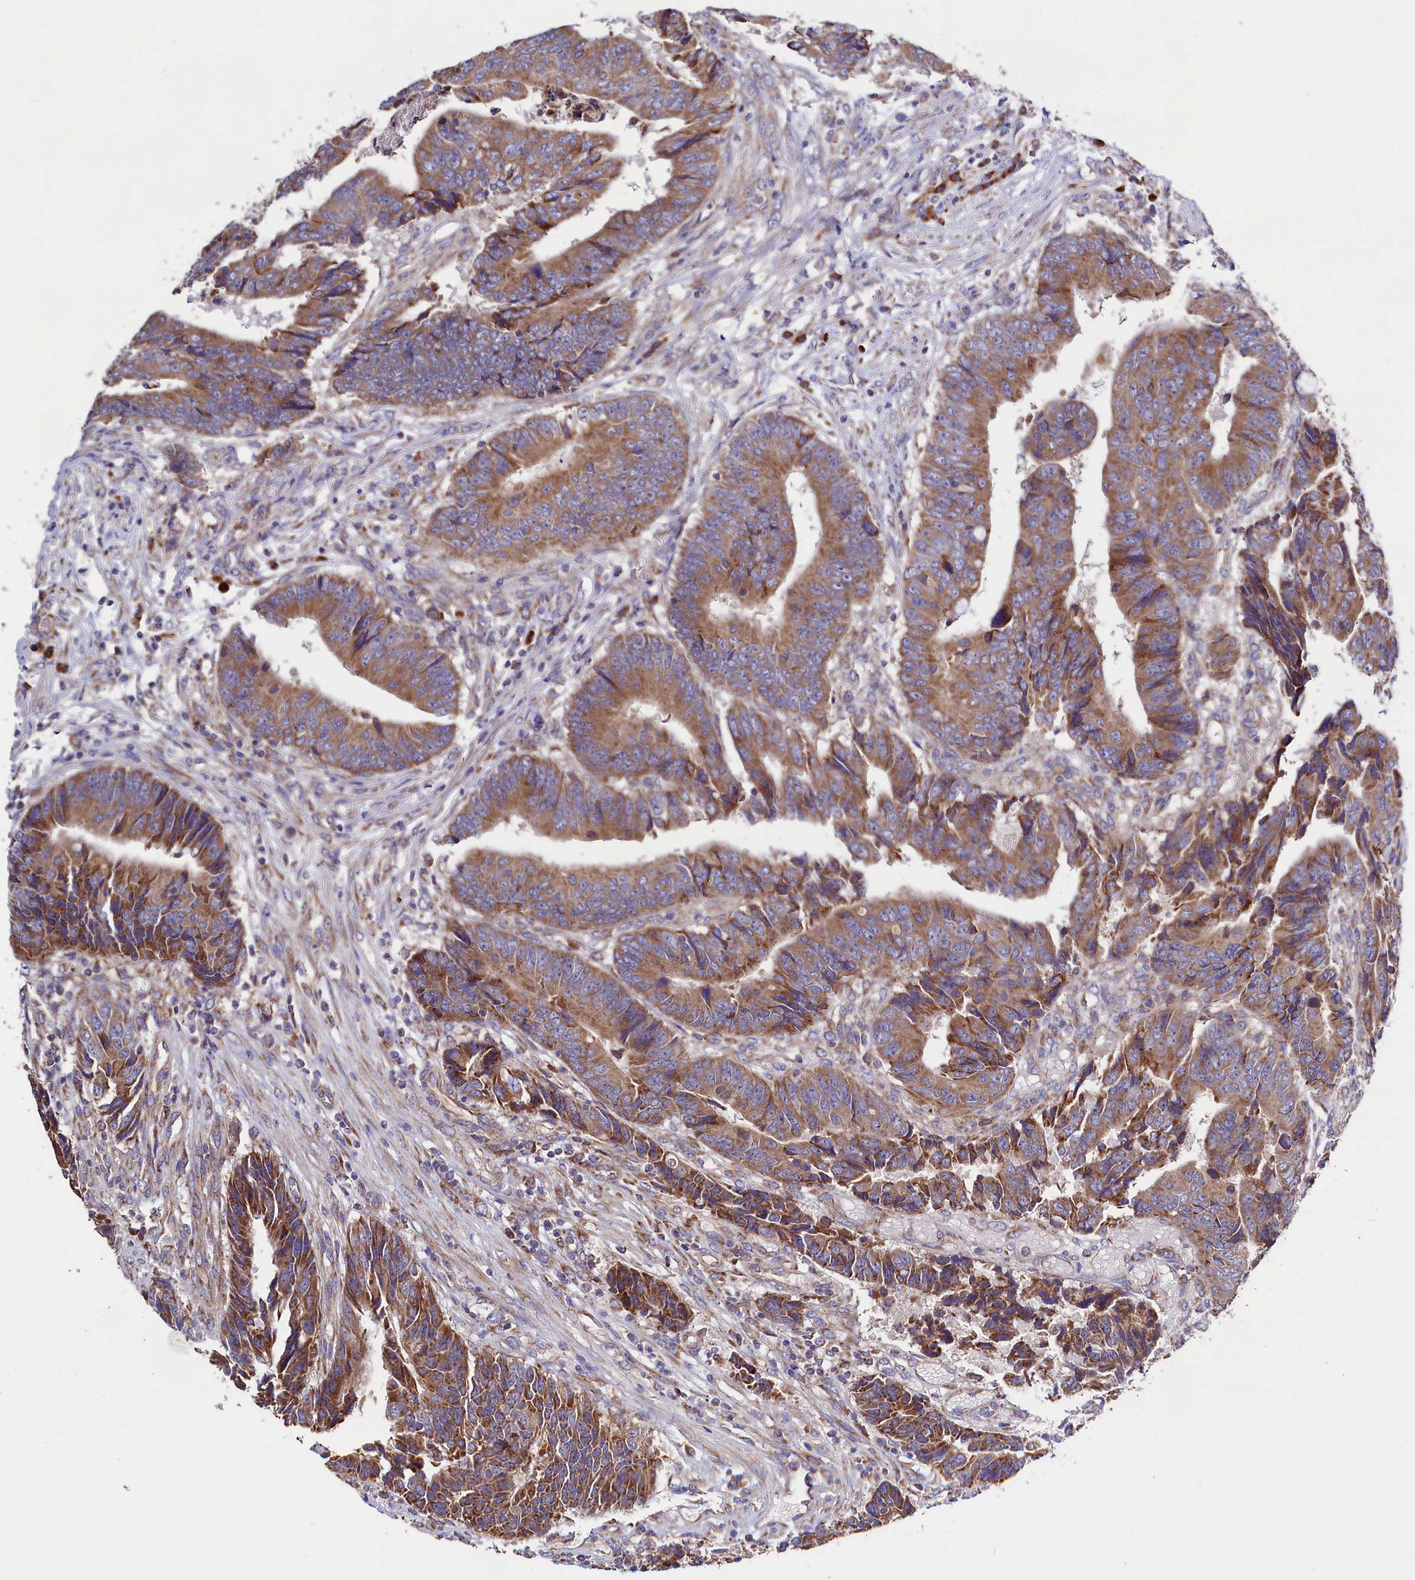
{"staining": {"intensity": "moderate", "quantity": ">75%", "location": "cytoplasmic/membranous"}, "tissue": "colorectal cancer", "cell_type": "Tumor cells", "image_type": "cancer", "snomed": [{"axis": "morphology", "description": "Adenocarcinoma, NOS"}, {"axis": "topography", "description": "Rectum"}], "caption": "Moderate cytoplasmic/membranous staining for a protein is present in approximately >75% of tumor cells of colorectal cancer (adenocarcinoma) using IHC.", "gene": "ZSWIM1", "patient": {"sex": "male", "age": 84}}